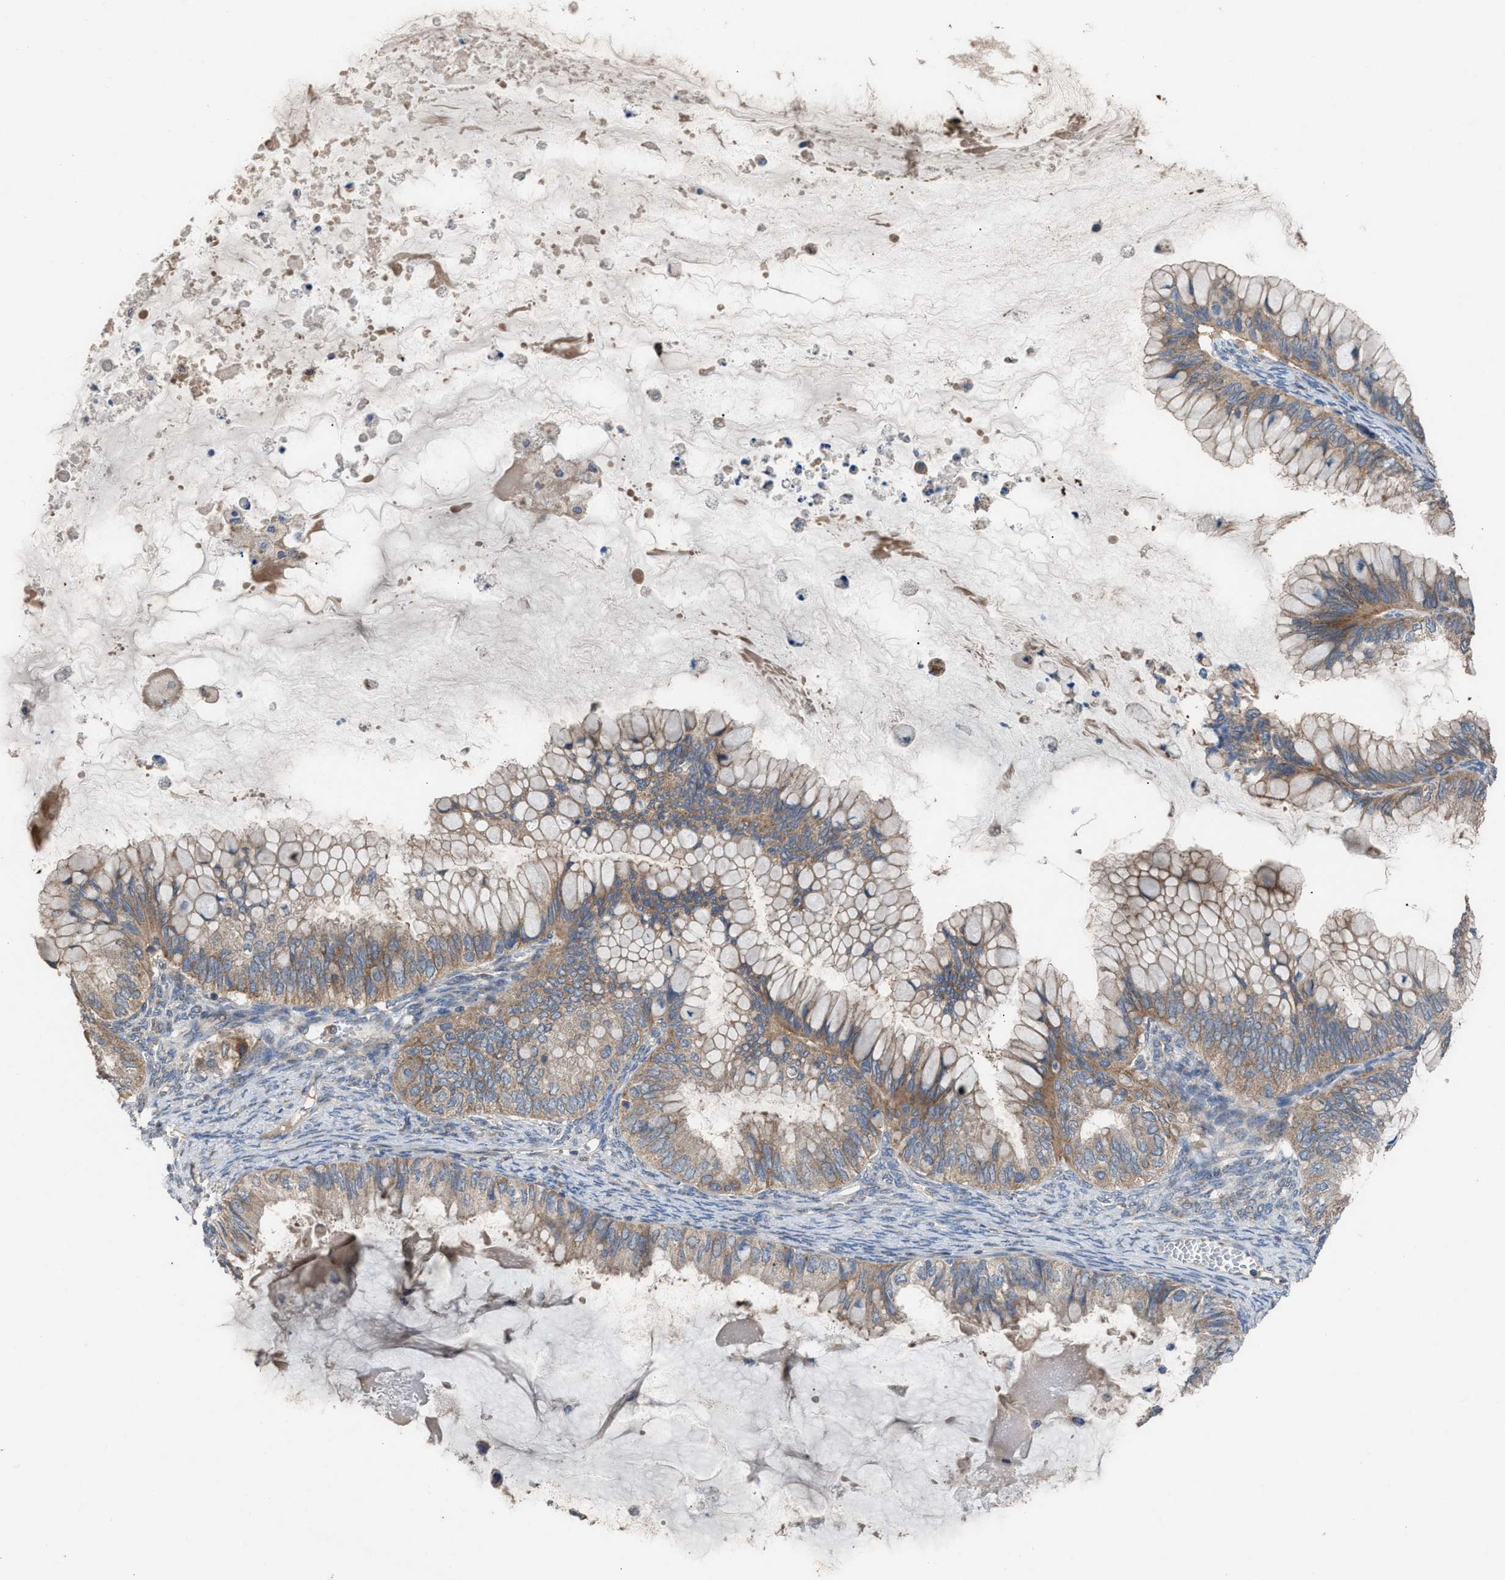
{"staining": {"intensity": "moderate", "quantity": ">75%", "location": "cytoplasmic/membranous"}, "tissue": "ovarian cancer", "cell_type": "Tumor cells", "image_type": "cancer", "snomed": [{"axis": "morphology", "description": "Cystadenocarcinoma, mucinous, NOS"}, {"axis": "topography", "description": "Ovary"}], "caption": "A brown stain highlights moderate cytoplasmic/membranous expression of a protein in ovarian mucinous cystadenocarcinoma tumor cells.", "gene": "TPK1", "patient": {"sex": "female", "age": 80}}